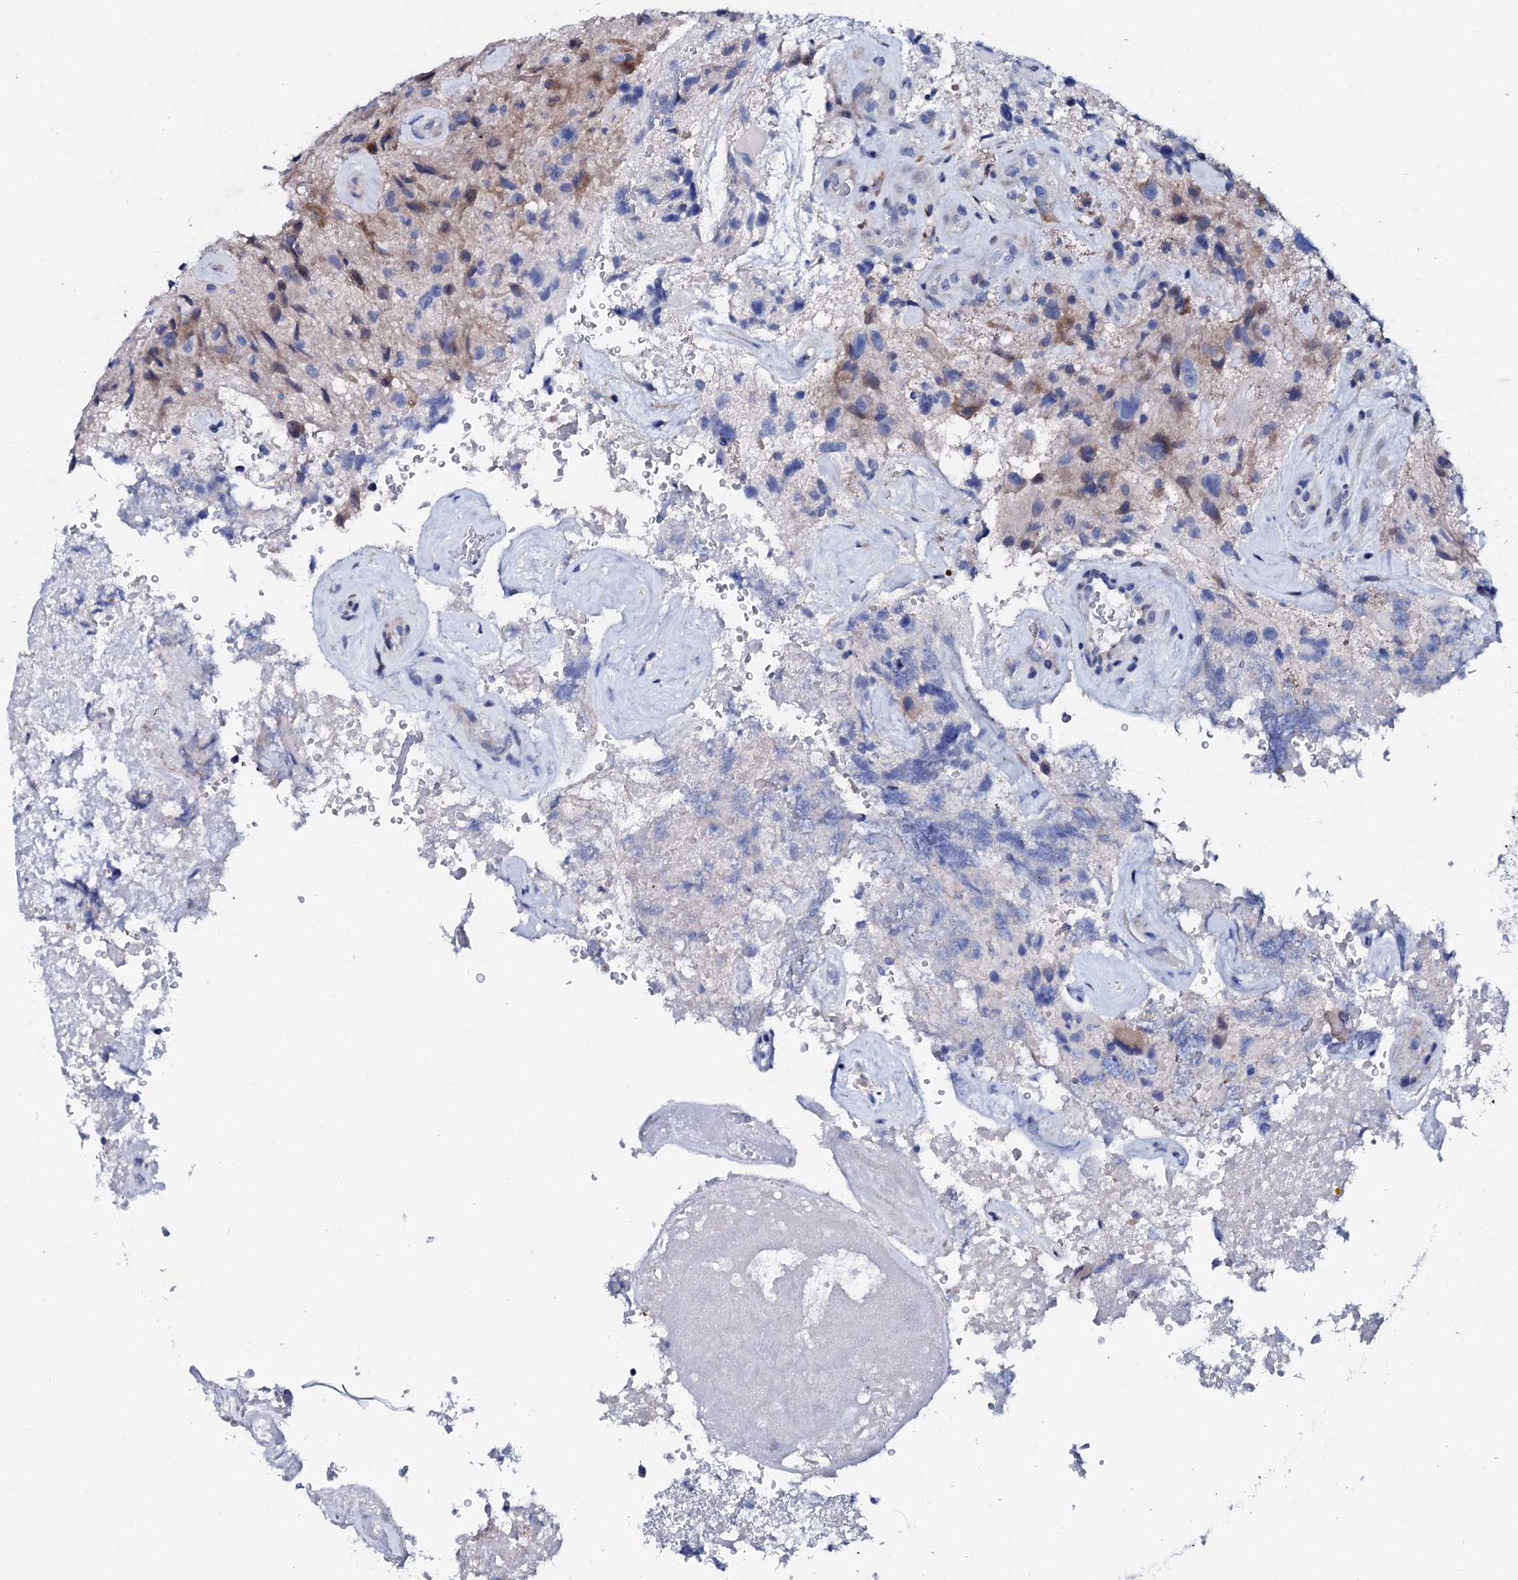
{"staining": {"intensity": "negative", "quantity": "none", "location": "none"}, "tissue": "glioma", "cell_type": "Tumor cells", "image_type": "cancer", "snomed": [{"axis": "morphology", "description": "Glioma, malignant, High grade"}, {"axis": "topography", "description": "Brain"}], "caption": "This is an IHC histopathology image of malignant glioma (high-grade). There is no staining in tumor cells.", "gene": "TRDN", "patient": {"sex": "male", "age": 69}}